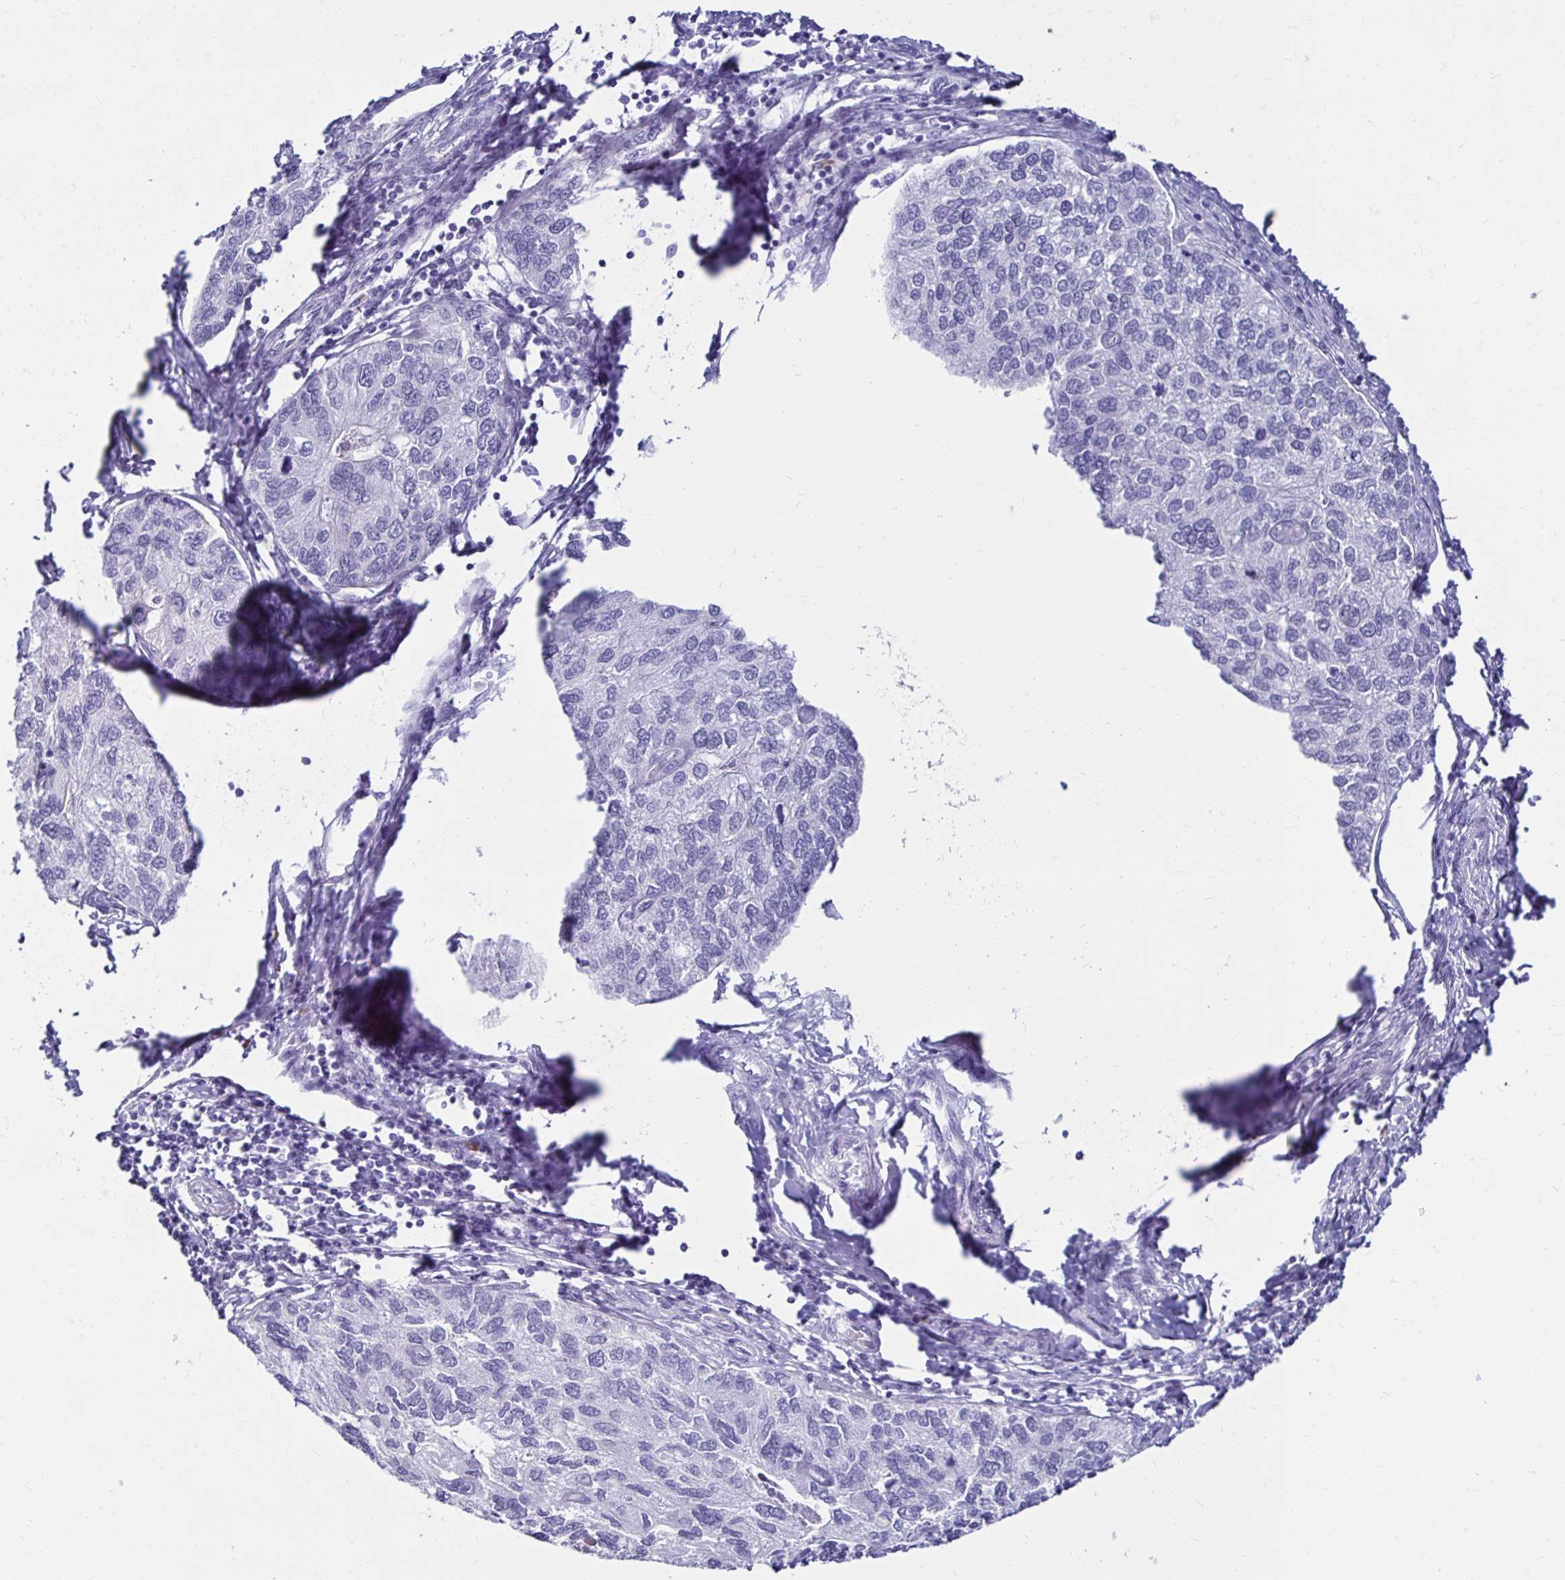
{"staining": {"intensity": "negative", "quantity": "none", "location": "none"}, "tissue": "endometrial cancer", "cell_type": "Tumor cells", "image_type": "cancer", "snomed": [{"axis": "morphology", "description": "Carcinoma, NOS"}, {"axis": "topography", "description": "Uterus"}], "caption": "The image exhibits no staining of tumor cells in endometrial cancer.", "gene": "CST5", "patient": {"sex": "female", "age": 76}}